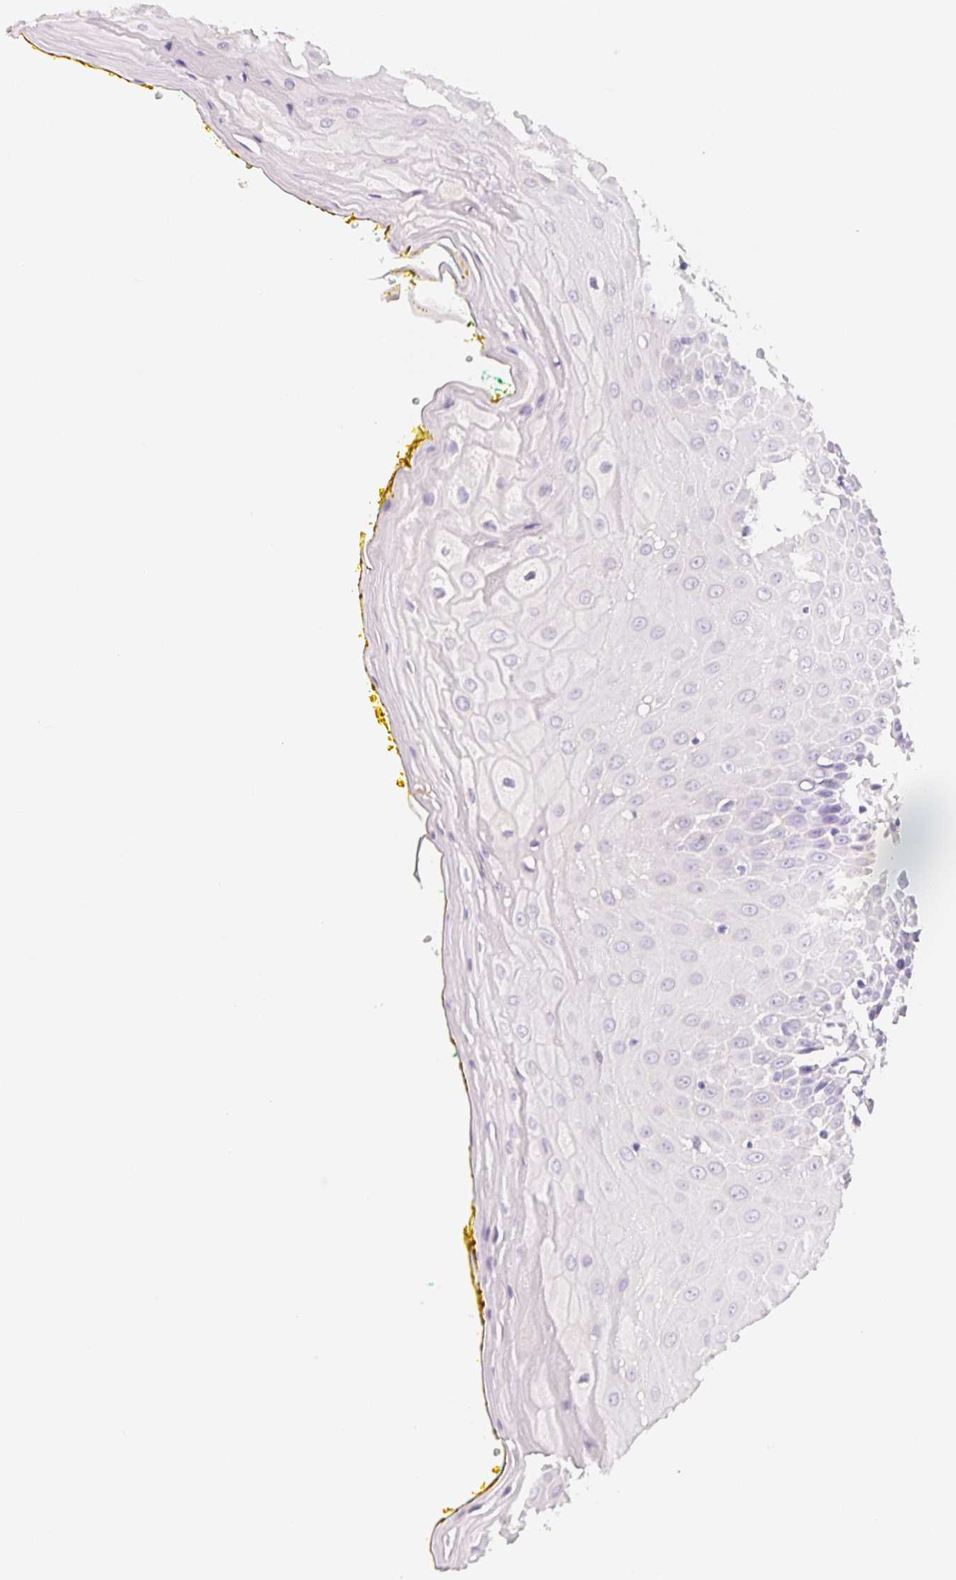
{"staining": {"intensity": "negative", "quantity": "none", "location": "none"}, "tissue": "oral mucosa", "cell_type": "Squamous epithelial cells", "image_type": "normal", "snomed": [{"axis": "morphology", "description": "Normal tissue, NOS"}, {"axis": "morphology", "description": "Squamous cell carcinoma, NOS"}, {"axis": "topography", "description": "Oral tissue"}, {"axis": "topography", "description": "Head-Neck"}], "caption": "DAB (3,3'-diaminobenzidine) immunohistochemical staining of normal oral mucosa shows no significant expression in squamous epithelial cells.", "gene": "ACP3", "patient": {"sex": "female", "age": 70}}